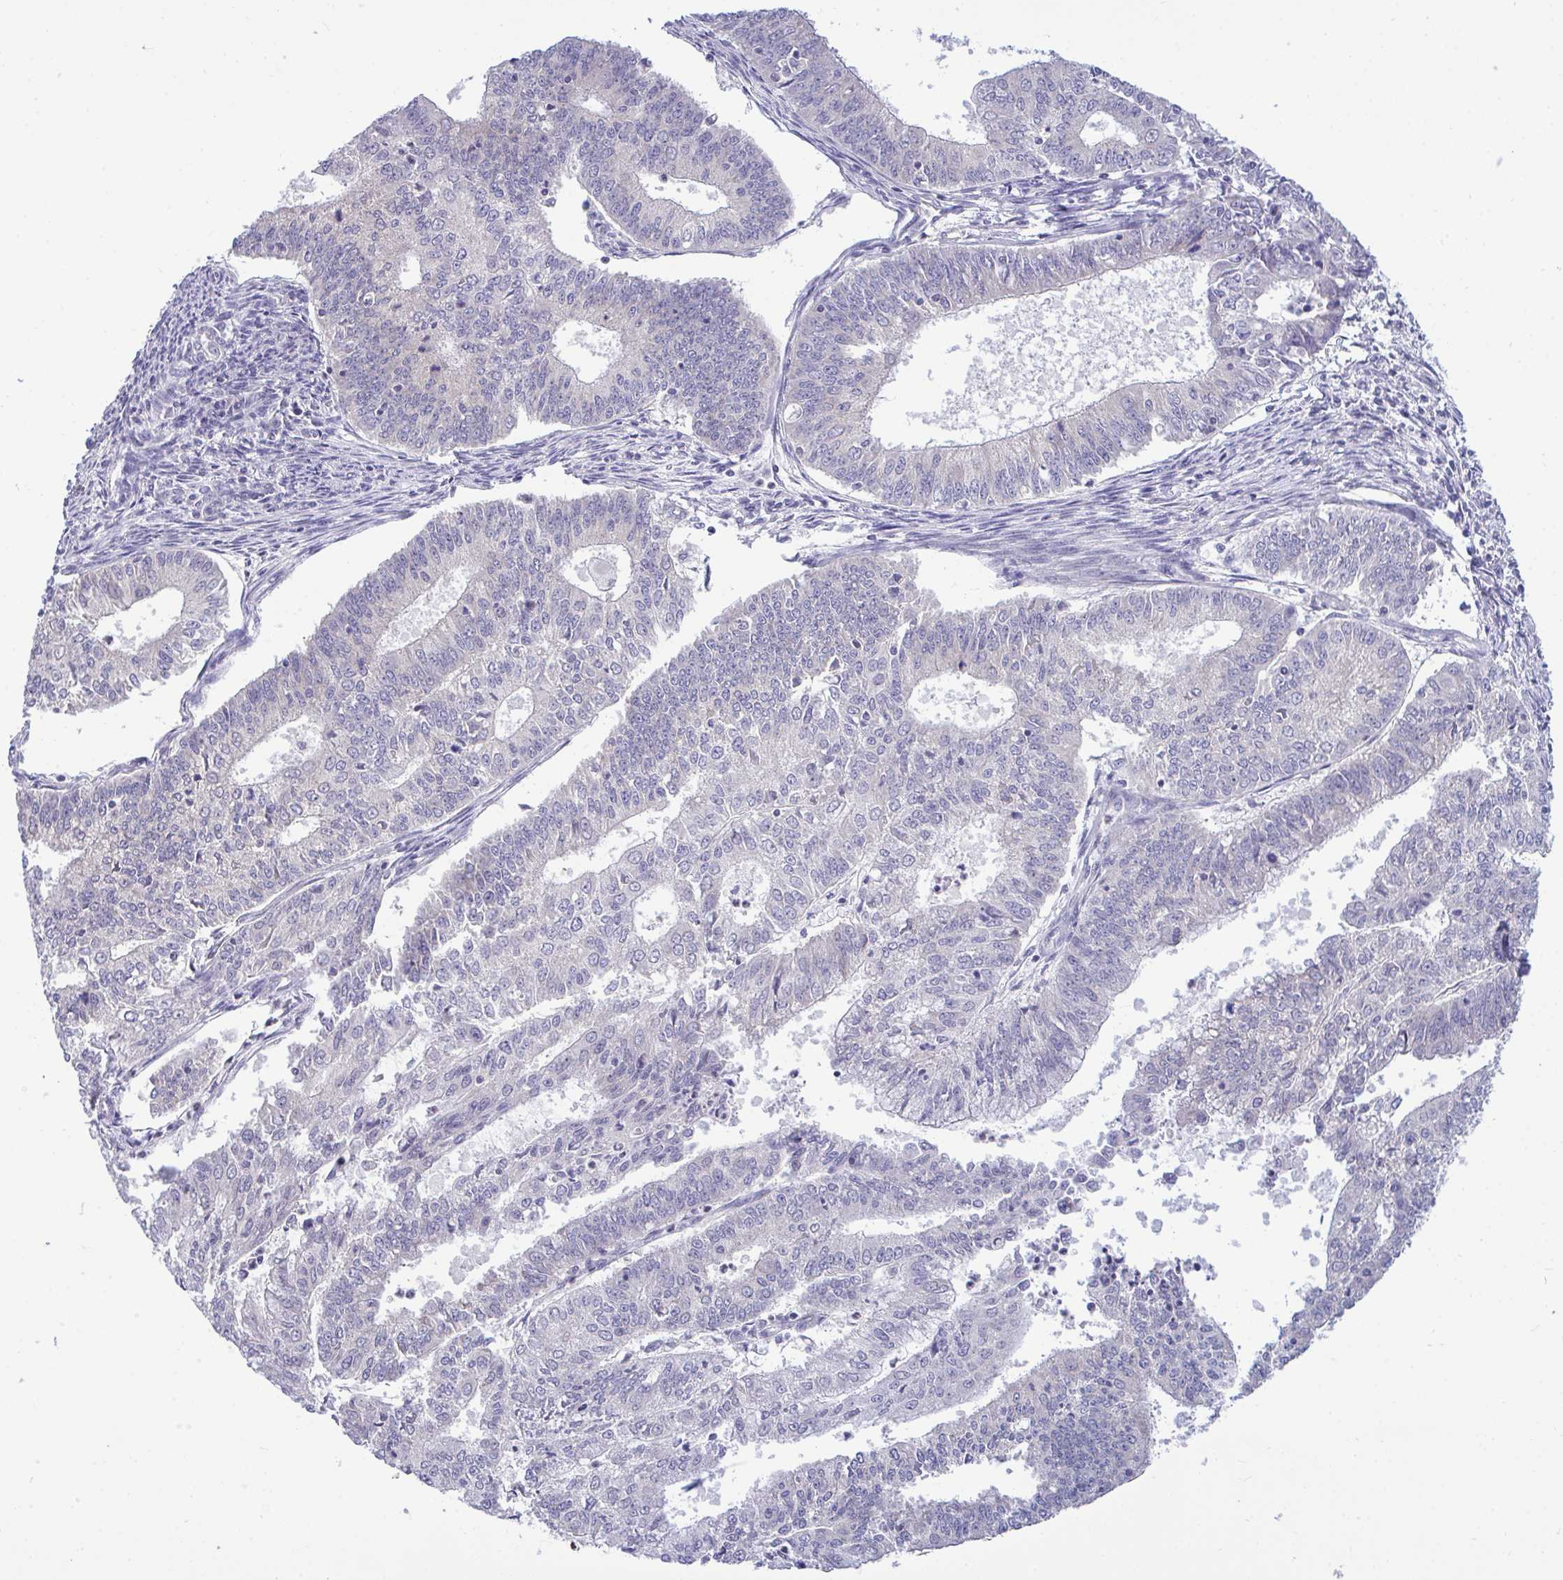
{"staining": {"intensity": "negative", "quantity": "none", "location": "none"}, "tissue": "endometrial cancer", "cell_type": "Tumor cells", "image_type": "cancer", "snomed": [{"axis": "morphology", "description": "Adenocarcinoma, NOS"}, {"axis": "topography", "description": "Endometrium"}], "caption": "This is an immunohistochemistry micrograph of endometrial adenocarcinoma. There is no positivity in tumor cells.", "gene": "PIGK", "patient": {"sex": "female", "age": 61}}